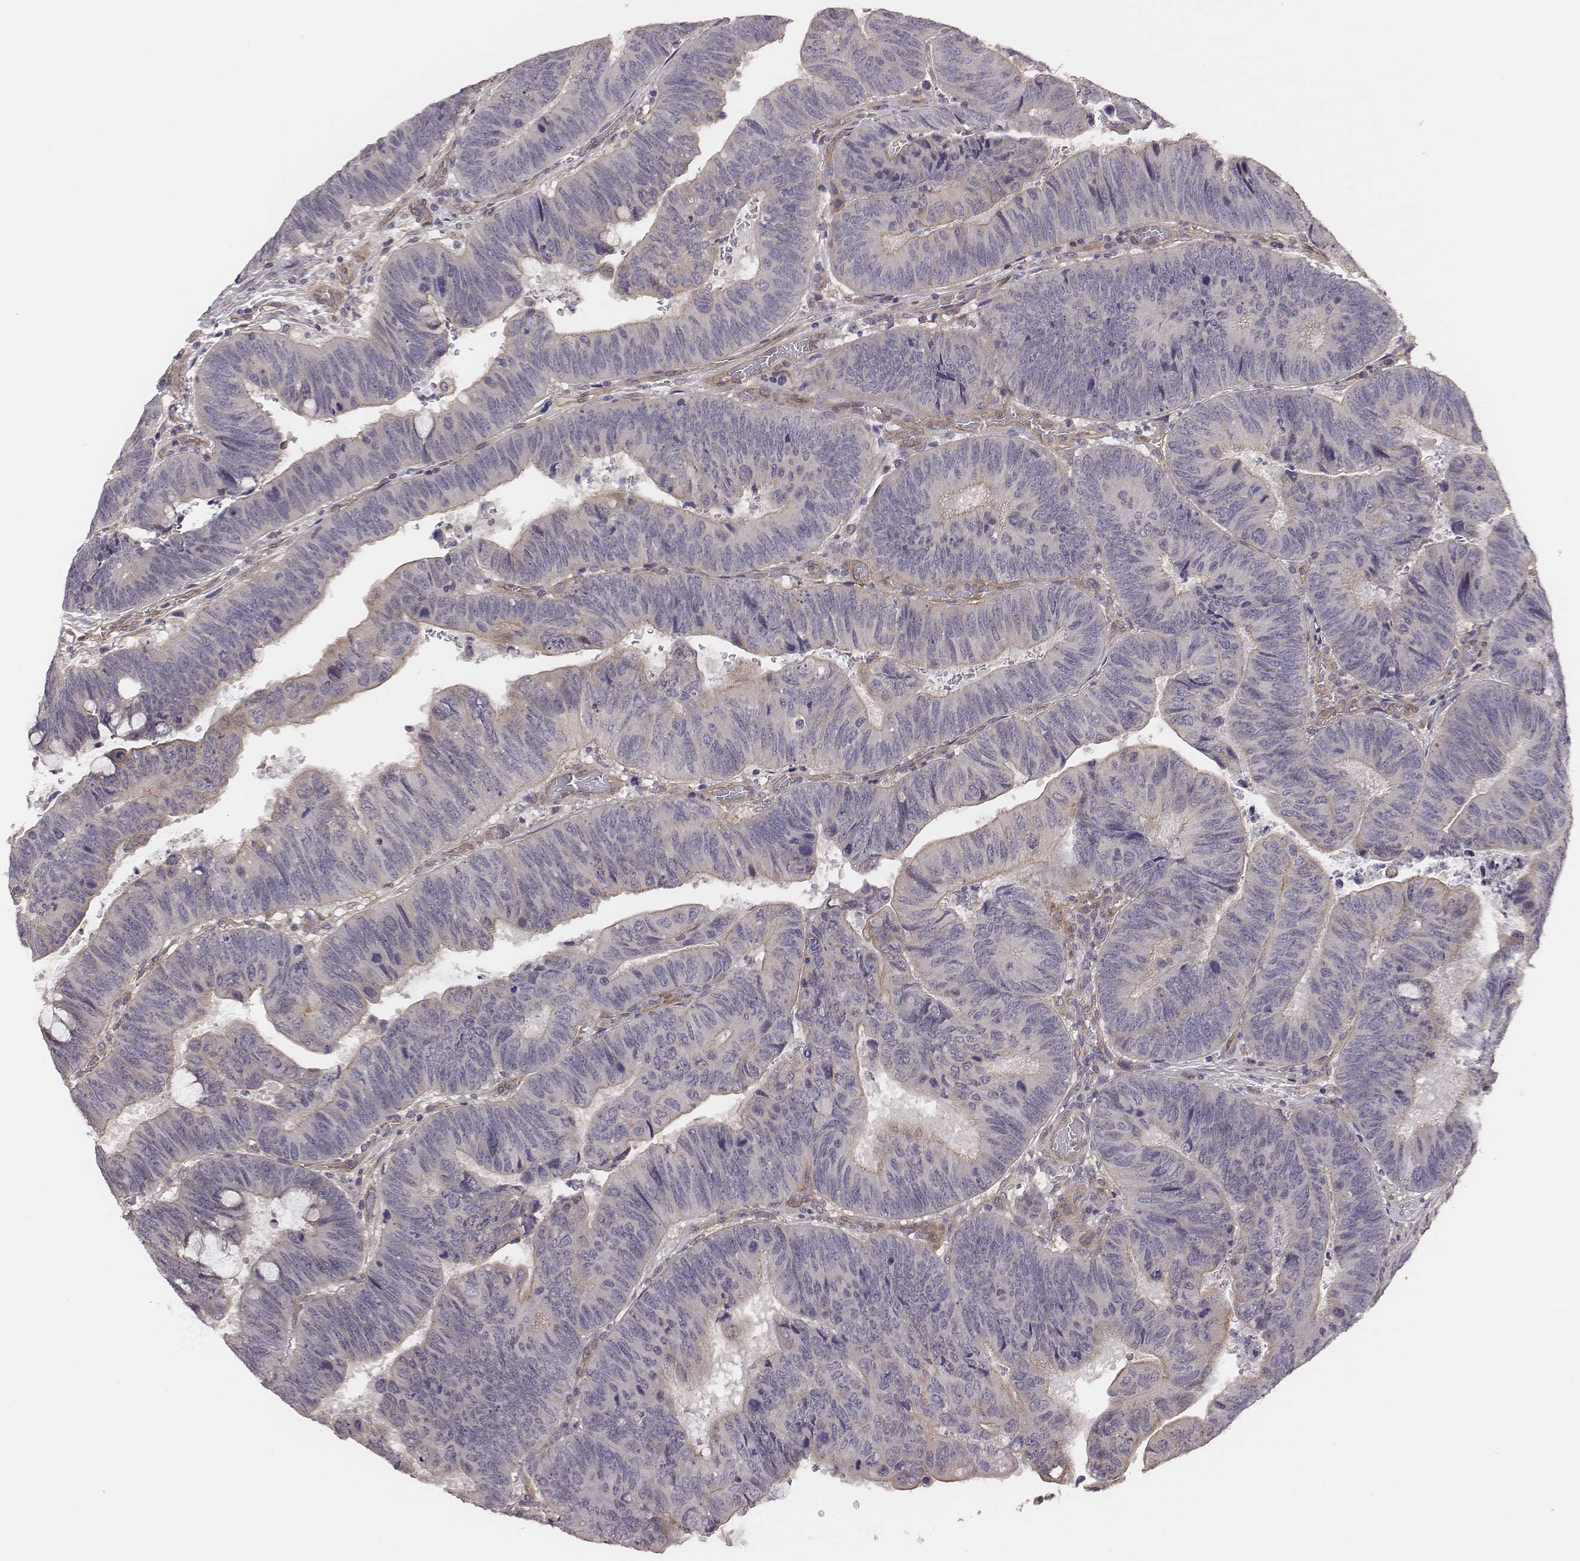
{"staining": {"intensity": "negative", "quantity": "none", "location": "none"}, "tissue": "colorectal cancer", "cell_type": "Tumor cells", "image_type": "cancer", "snomed": [{"axis": "morphology", "description": "Normal tissue, NOS"}, {"axis": "morphology", "description": "Adenocarcinoma, NOS"}, {"axis": "topography", "description": "Rectum"}], "caption": "Micrograph shows no significant protein positivity in tumor cells of adenocarcinoma (colorectal).", "gene": "SCARF1", "patient": {"sex": "male", "age": 92}}